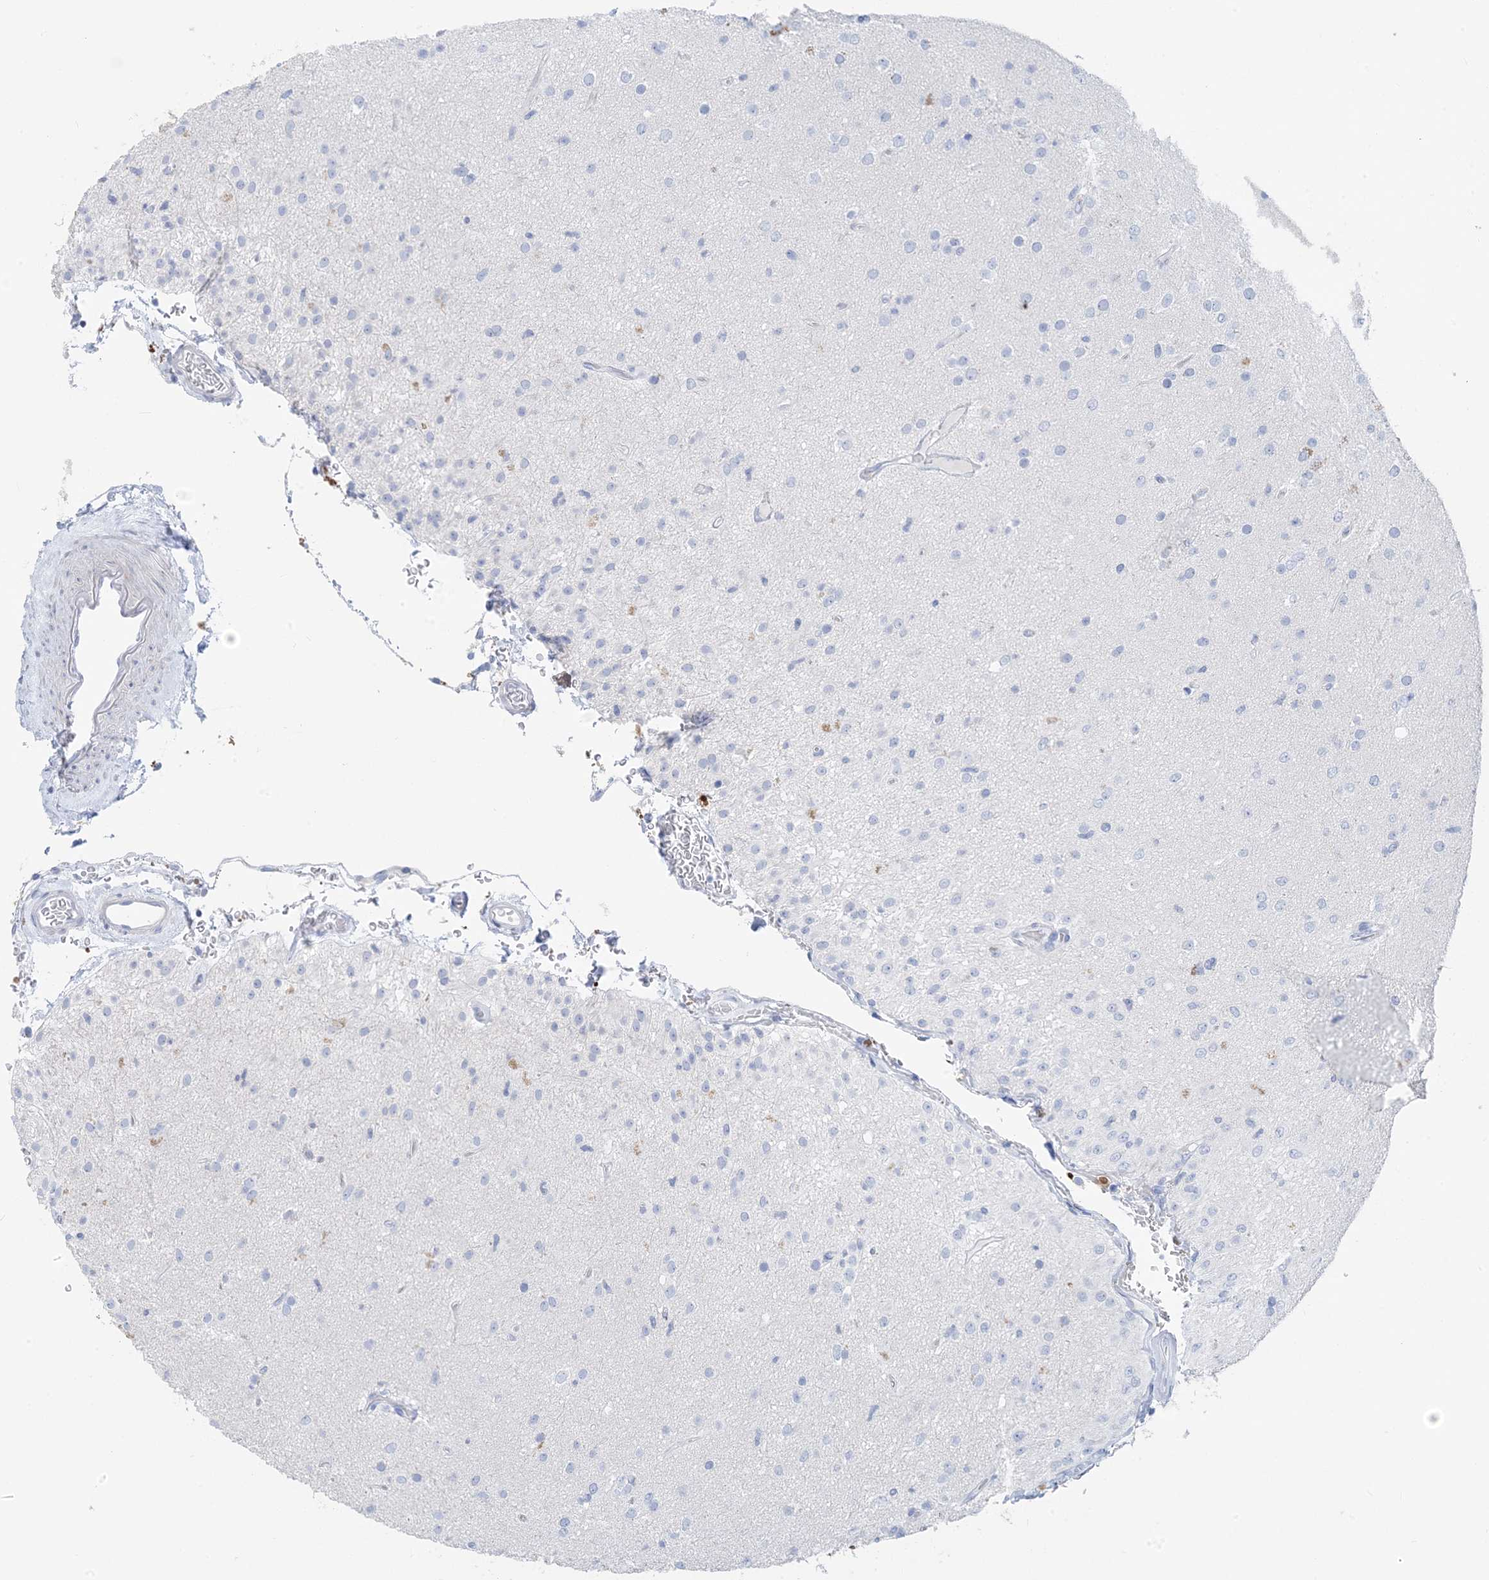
{"staining": {"intensity": "negative", "quantity": "none", "location": "none"}, "tissue": "glioma", "cell_type": "Tumor cells", "image_type": "cancer", "snomed": [{"axis": "morphology", "description": "Glioma, malignant, Low grade"}, {"axis": "topography", "description": "Brain"}], "caption": "High magnification brightfield microscopy of malignant glioma (low-grade) stained with DAB (brown) and counterstained with hematoxylin (blue): tumor cells show no significant expression.", "gene": "SH3YL1", "patient": {"sex": "male", "age": 65}}